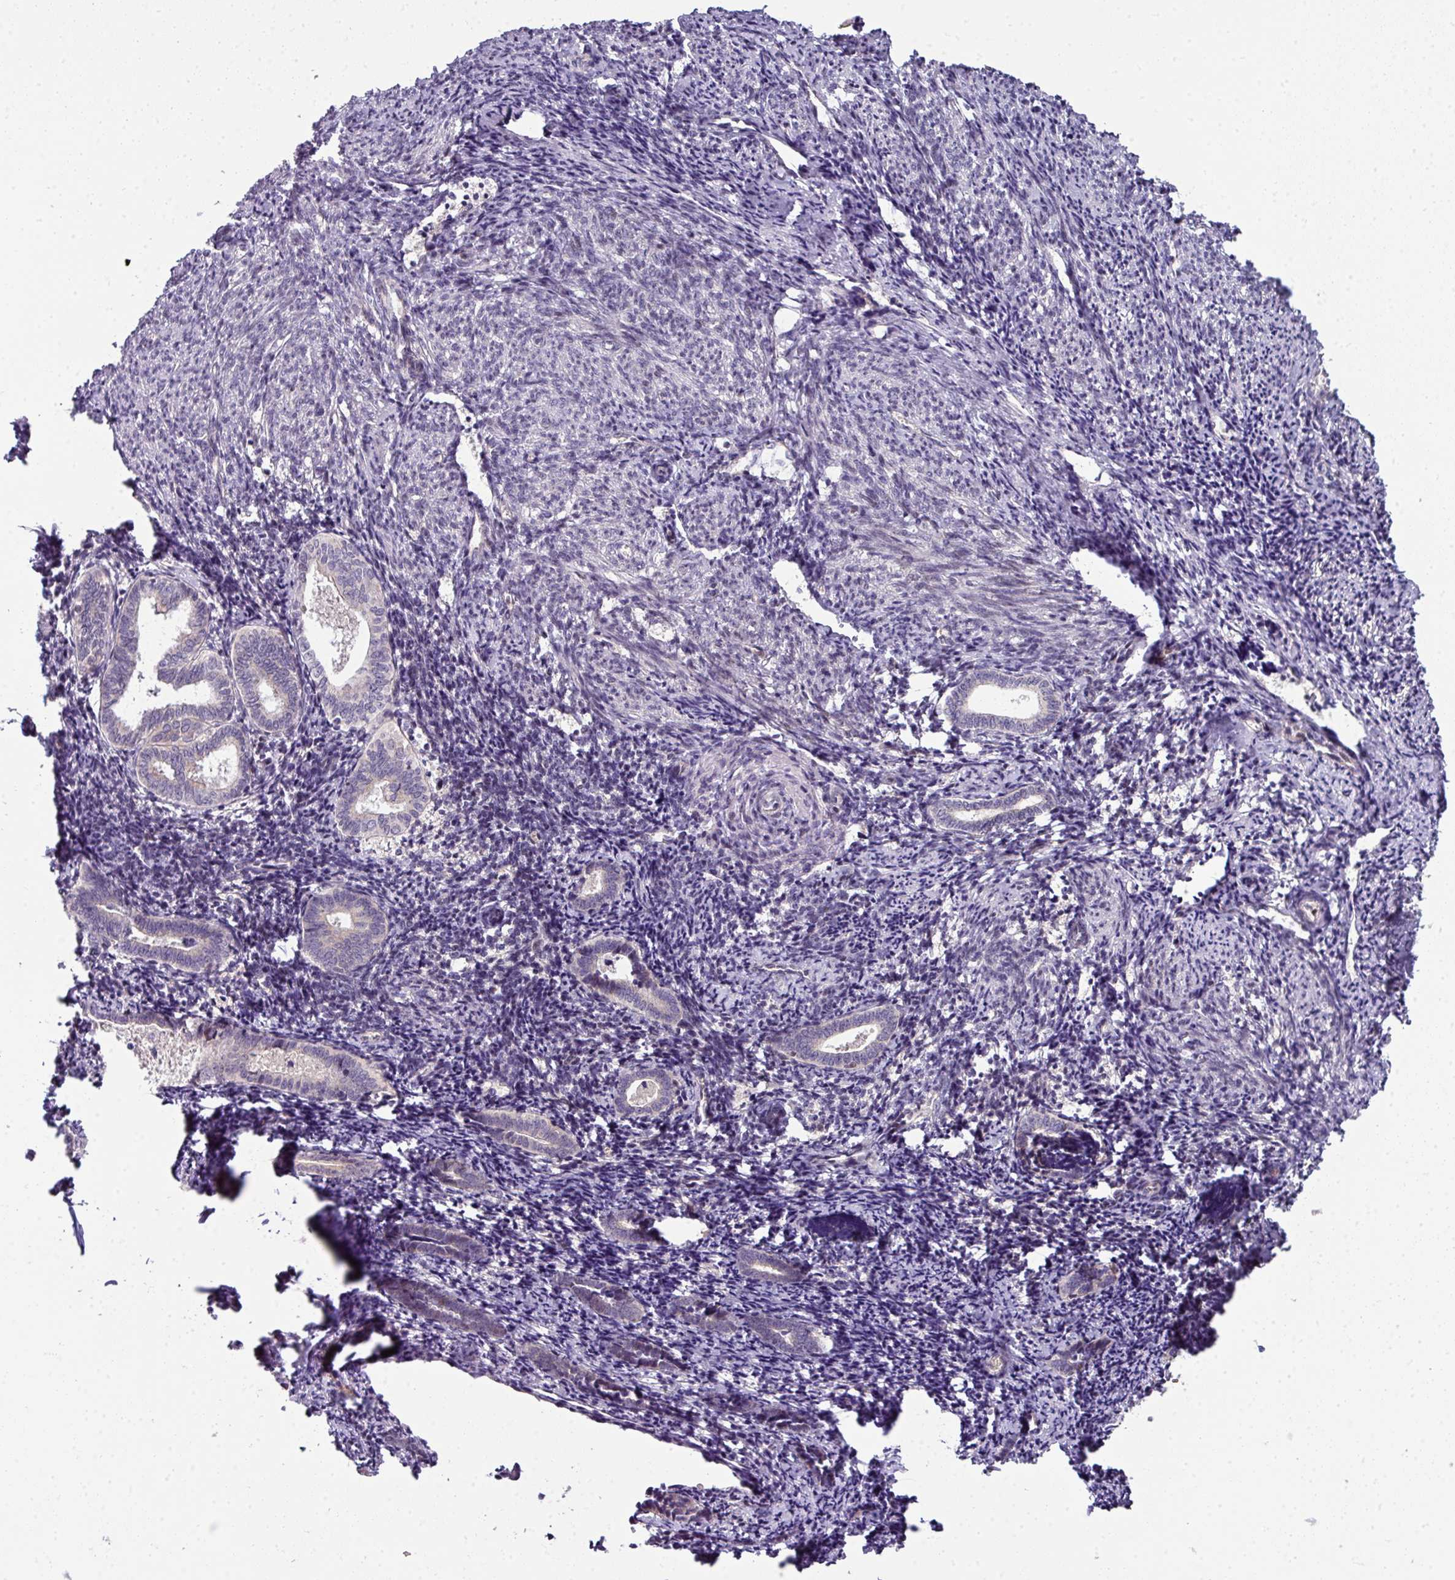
{"staining": {"intensity": "negative", "quantity": "none", "location": "none"}, "tissue": "endometrium", "cell_type": "Cells in endometrial stroma", "image_type": "normal", "snomed": [{"axis": "morphology", "description": "Normal tissue, NOS"}, {"axis": "topography", "description": "Endometrium"}], "caption": "Cells in endometrial stroma are negative for protein expression in benign human endometrium. Brightfield microscopy of IHC stained with DAB (3,3'-diaminobenzidine) (brown) and hematoxylin (blue), captured at high magnification.", "gene": "STAT5A", "patient": {"sex": "female", "age": 54}}